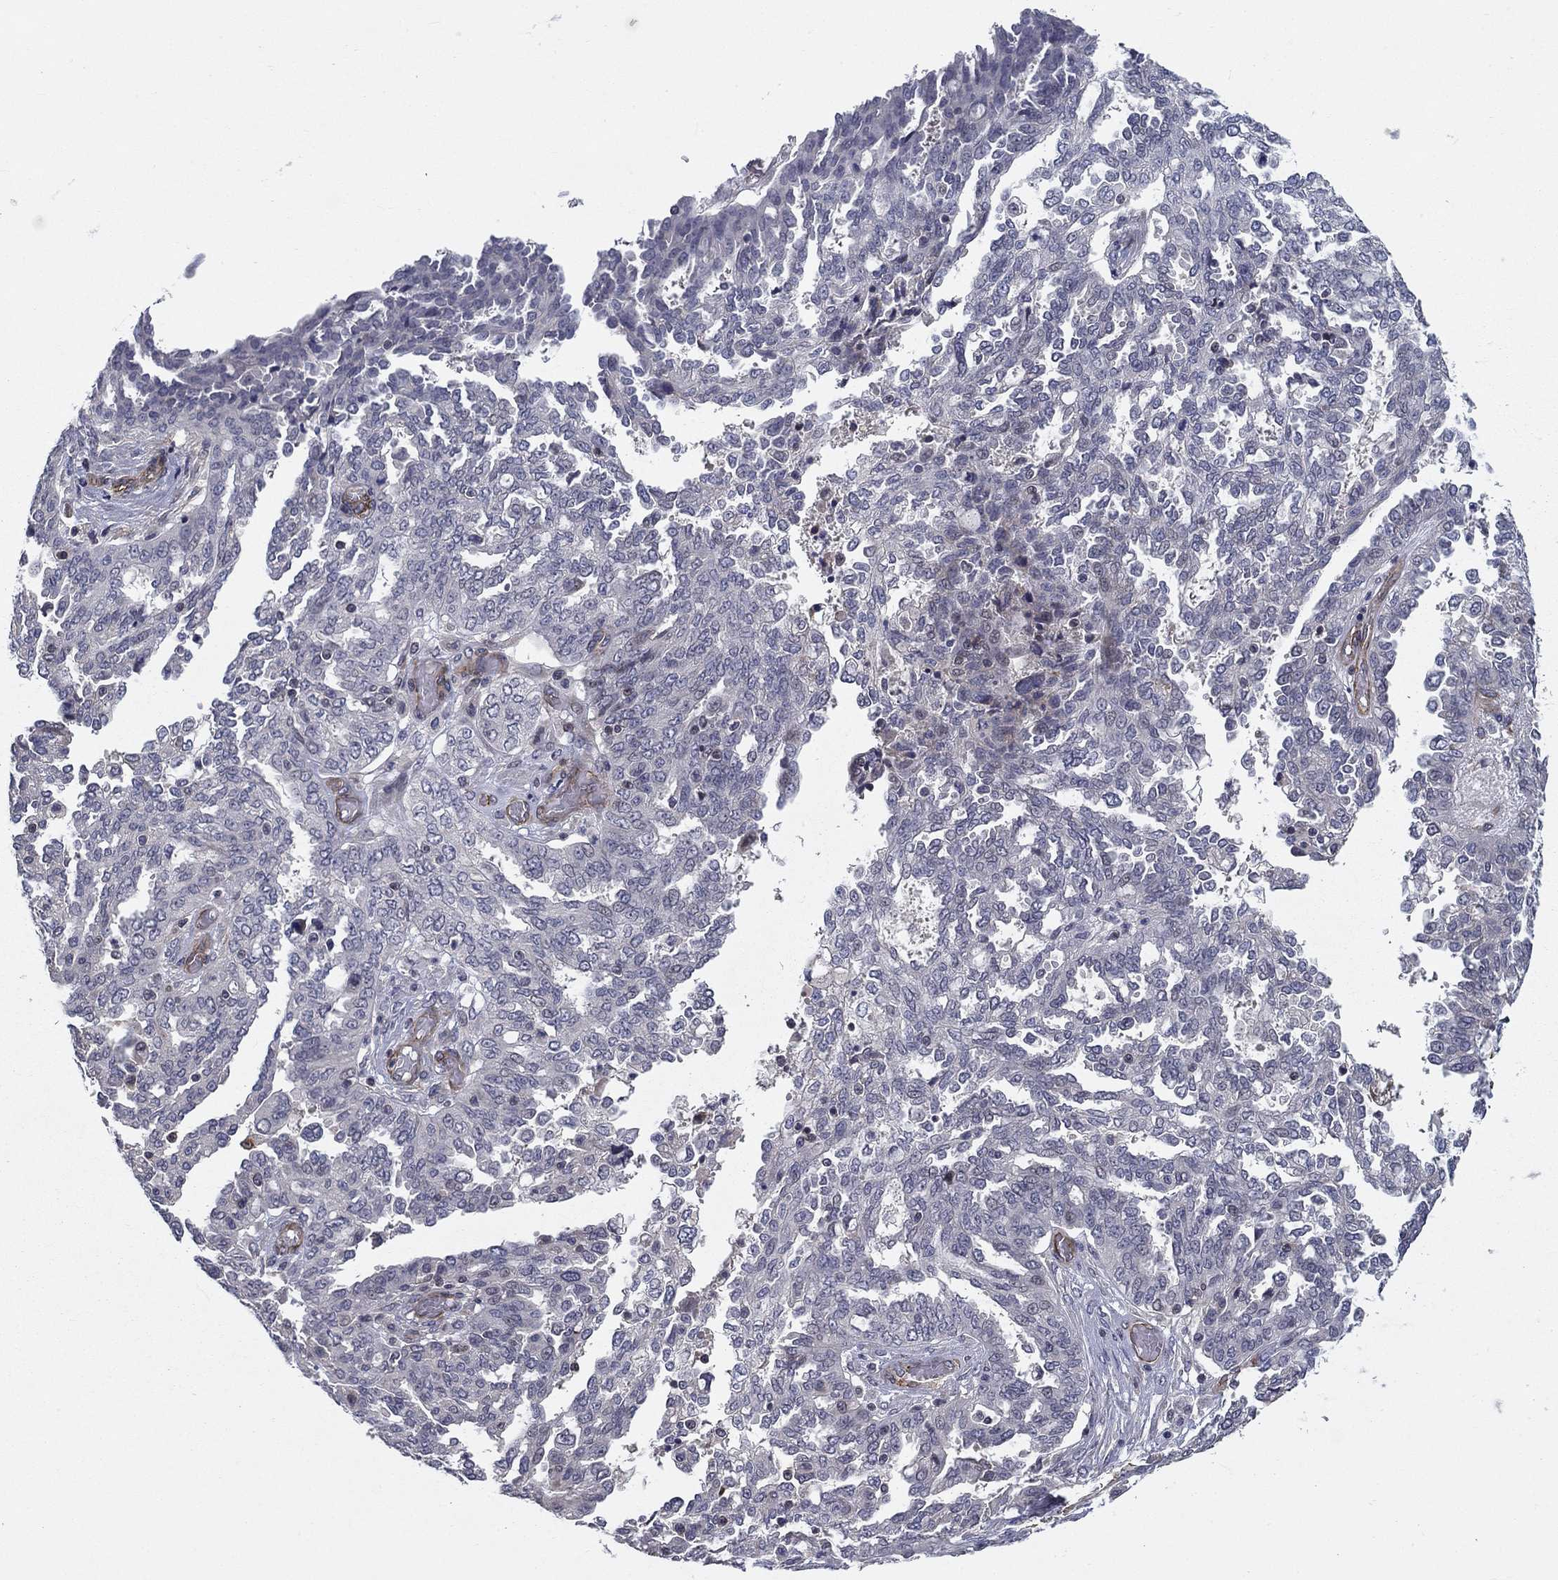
{"staining": {"intensity": "negative", "quantity": "none", "location": "none"}, "tissue": "ovarian cancer", "cell_type": "Tumor cells", "image_type": "cancer", "snomed": [{"axis": "morphology", "description": "Cystadenocarcinoma, serous, NOS"}, {"axis": "topography", "description": "Ovary"}], "caption": "The micrograph demonstrates no significant positivity in tumor cells of serous cystadenocarcinoma (ovarian). (DAB IHC, high magnification).", "gene": "SYNC", "patient": {"sex": "female", "age": 67}}